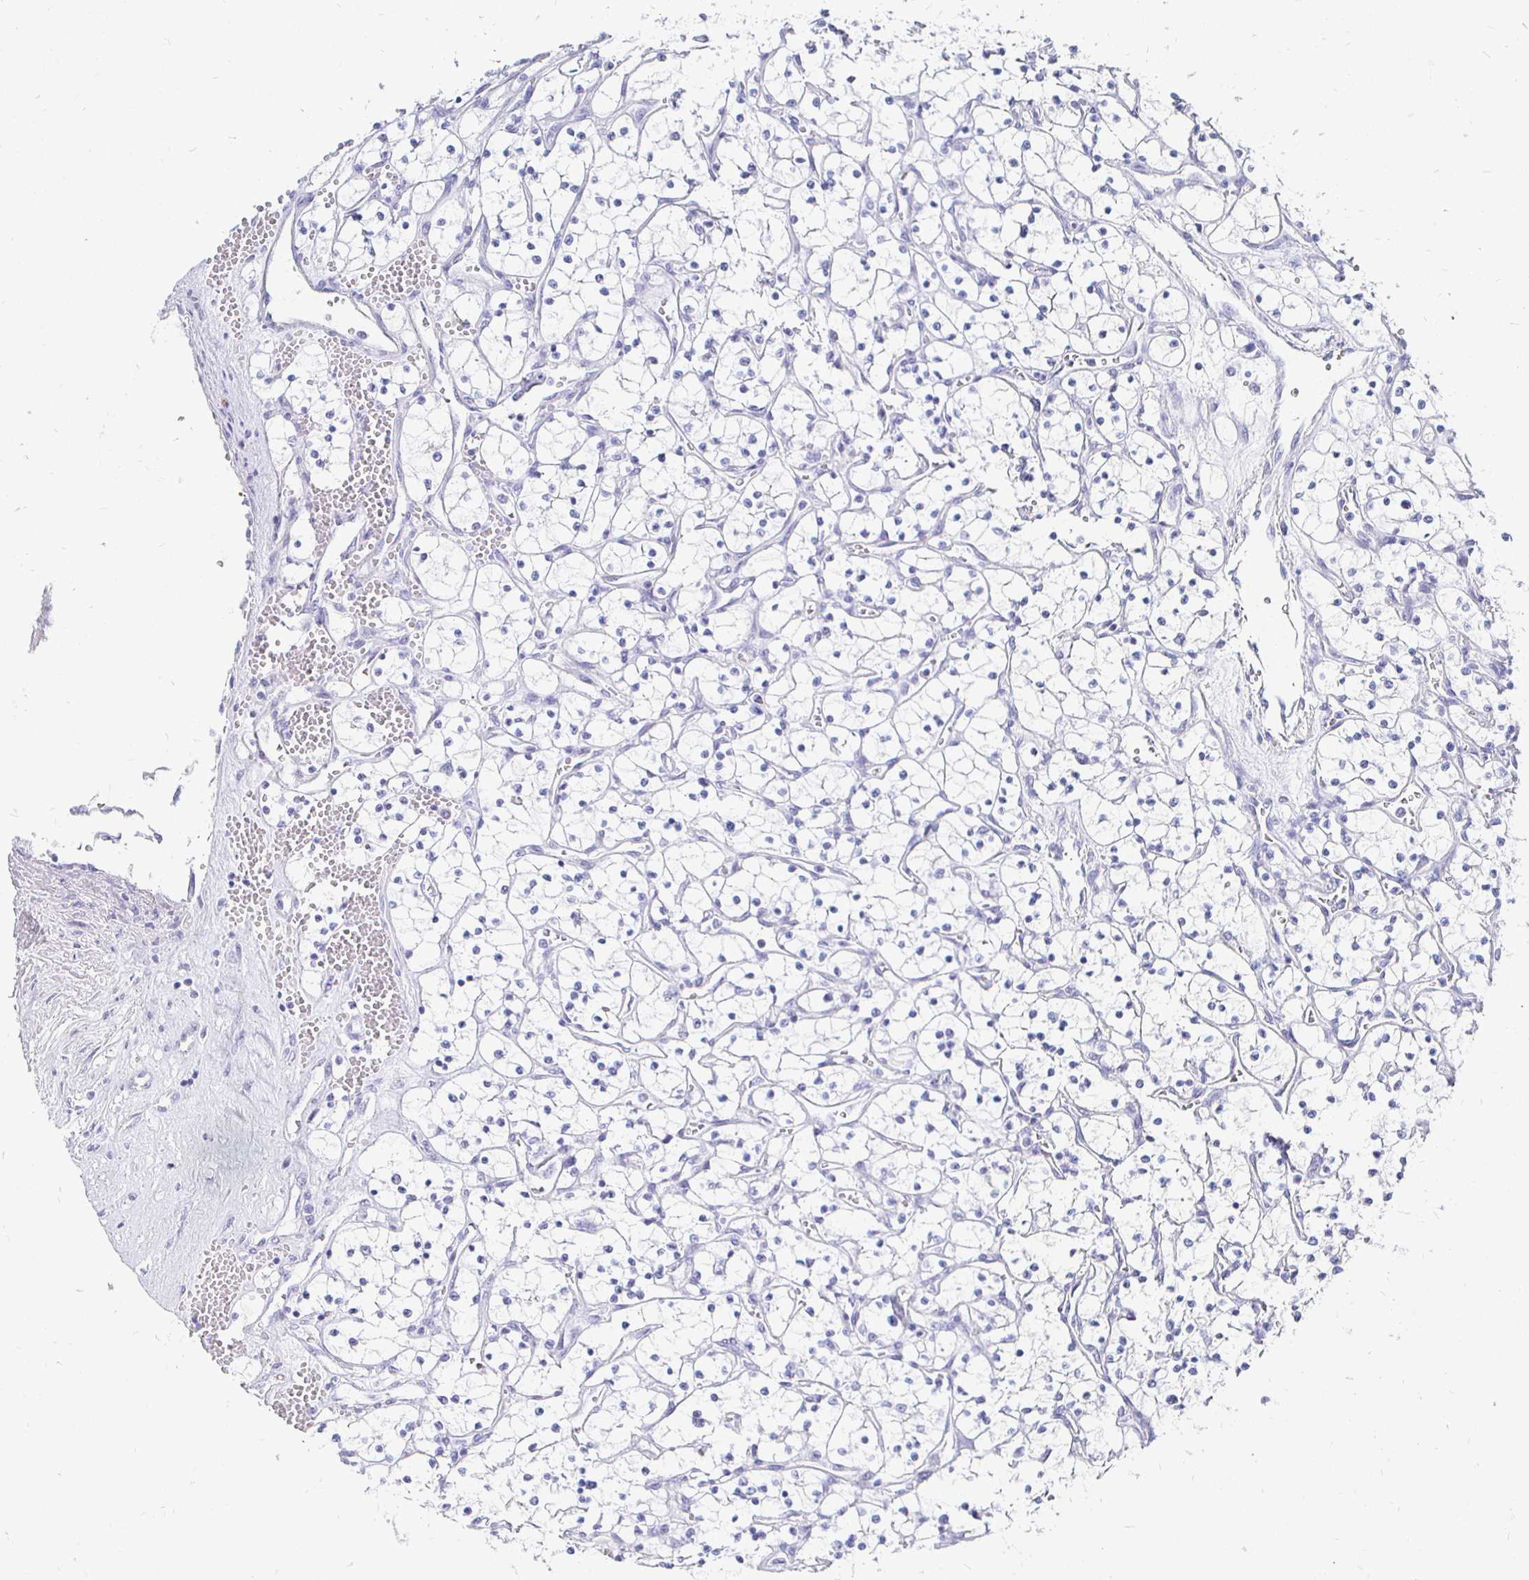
{"staining": {"intensity": "negative", "quantity": "none", "location": "none"}, "tissue": "renal cancer", "cell_type": "Tumor cells", "image_type": "cancer", "snomed": [{"axis": "morphology", "description": "Adenocarcinoma, NOS"}, {"axis": "topography", "description": "Kidney"}], "caption": "Adenocarcinoma (renal) was stained to show a protein in brown. There is no significant staining in tumor cells. (Immunohistochemistry, brightfield microscopy, high magnification).", "gene": "CR2", "patient": {"sex": "female", "age": 69}}